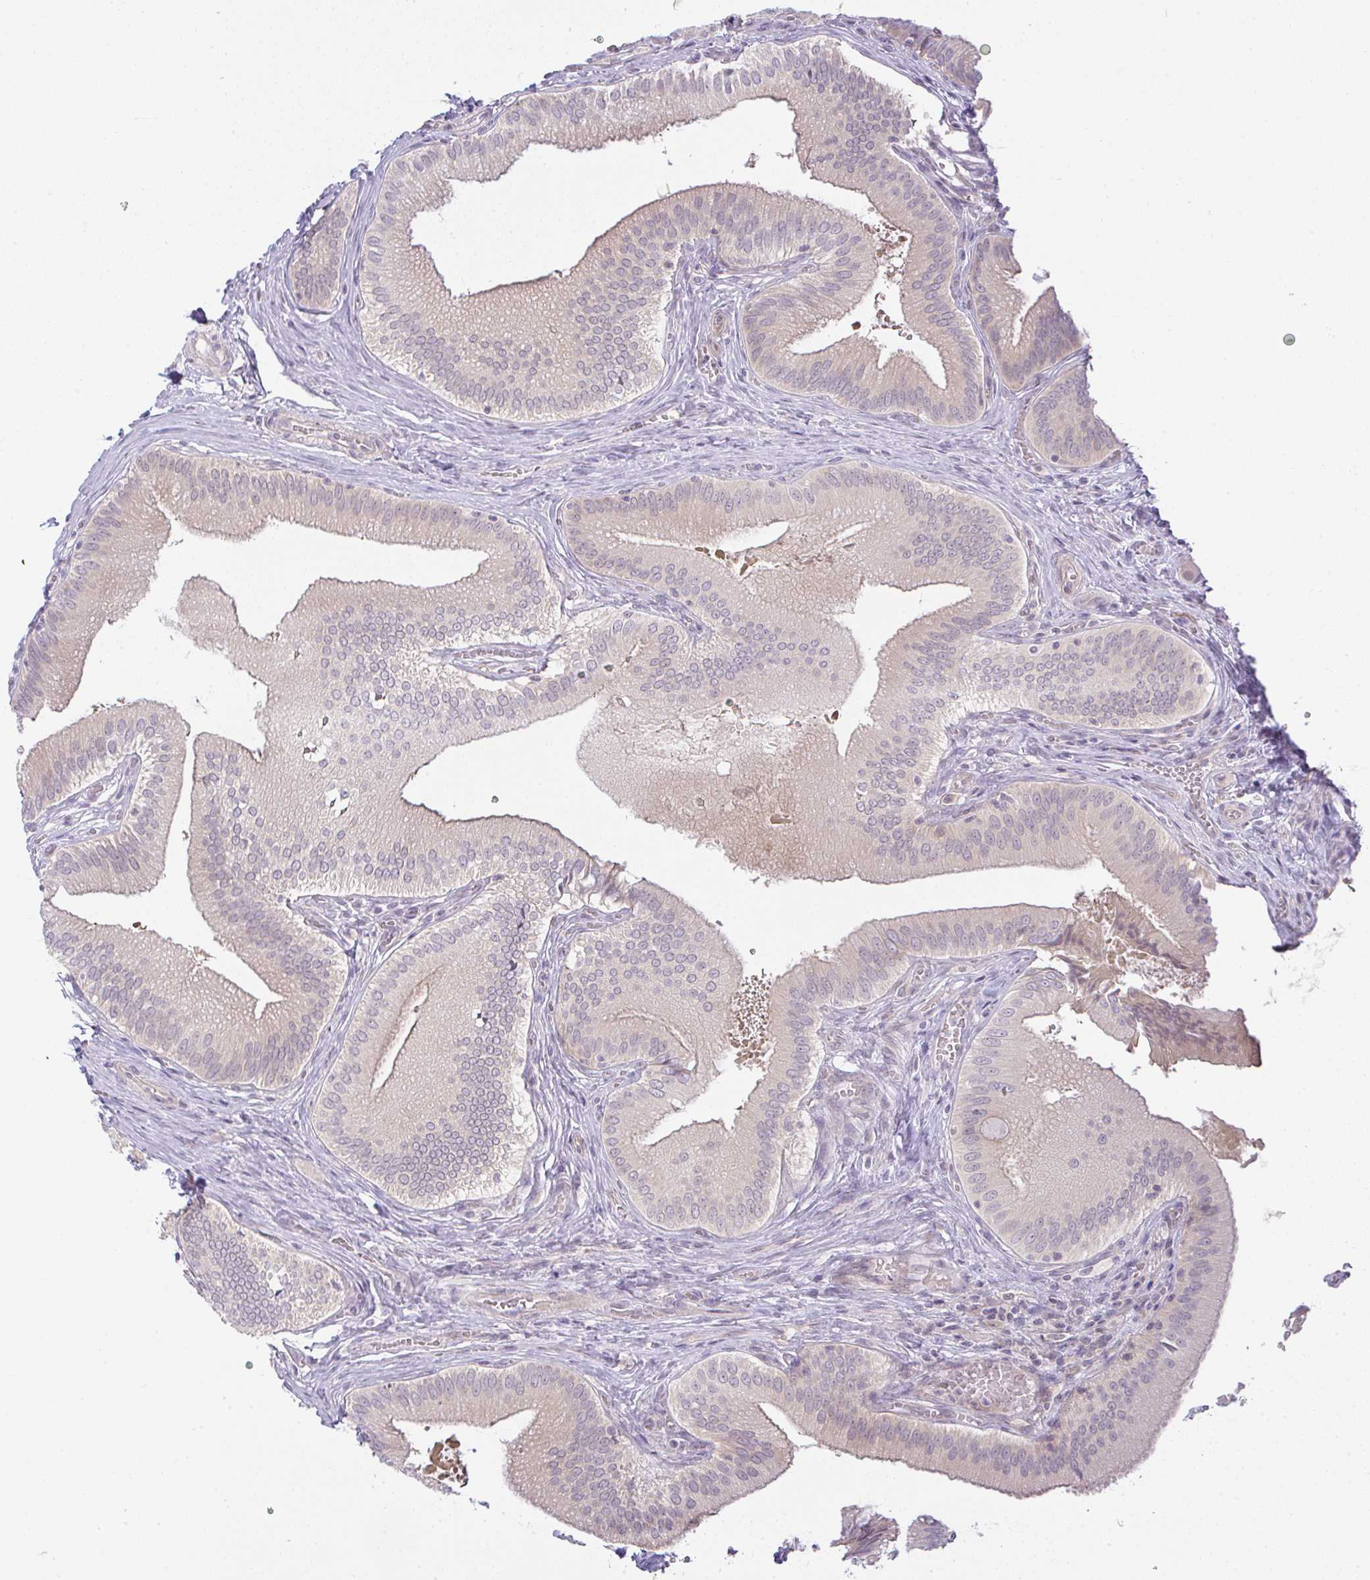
{"staining": {"intensity": "weak", "quantity": ">75%", "location": "cytoplasmic/membranous"}, "tissue": "gallbladder", "cell_type": "Glandular cells", "image_type": "normal", "snomed": [{"axis": "morphology", "description": "Normal tissue, NOS"}, {"axis": "topography", "description": "Gallbladder"}], "caption": "Immunohistochemical staining of unremarkable human gallbladder shows low levels of weak cytoplasmic/membranous positivity in about >75% of glandular cells.", "gene": "CSE1L", "patient": {"sex": "male", "age": 17}}